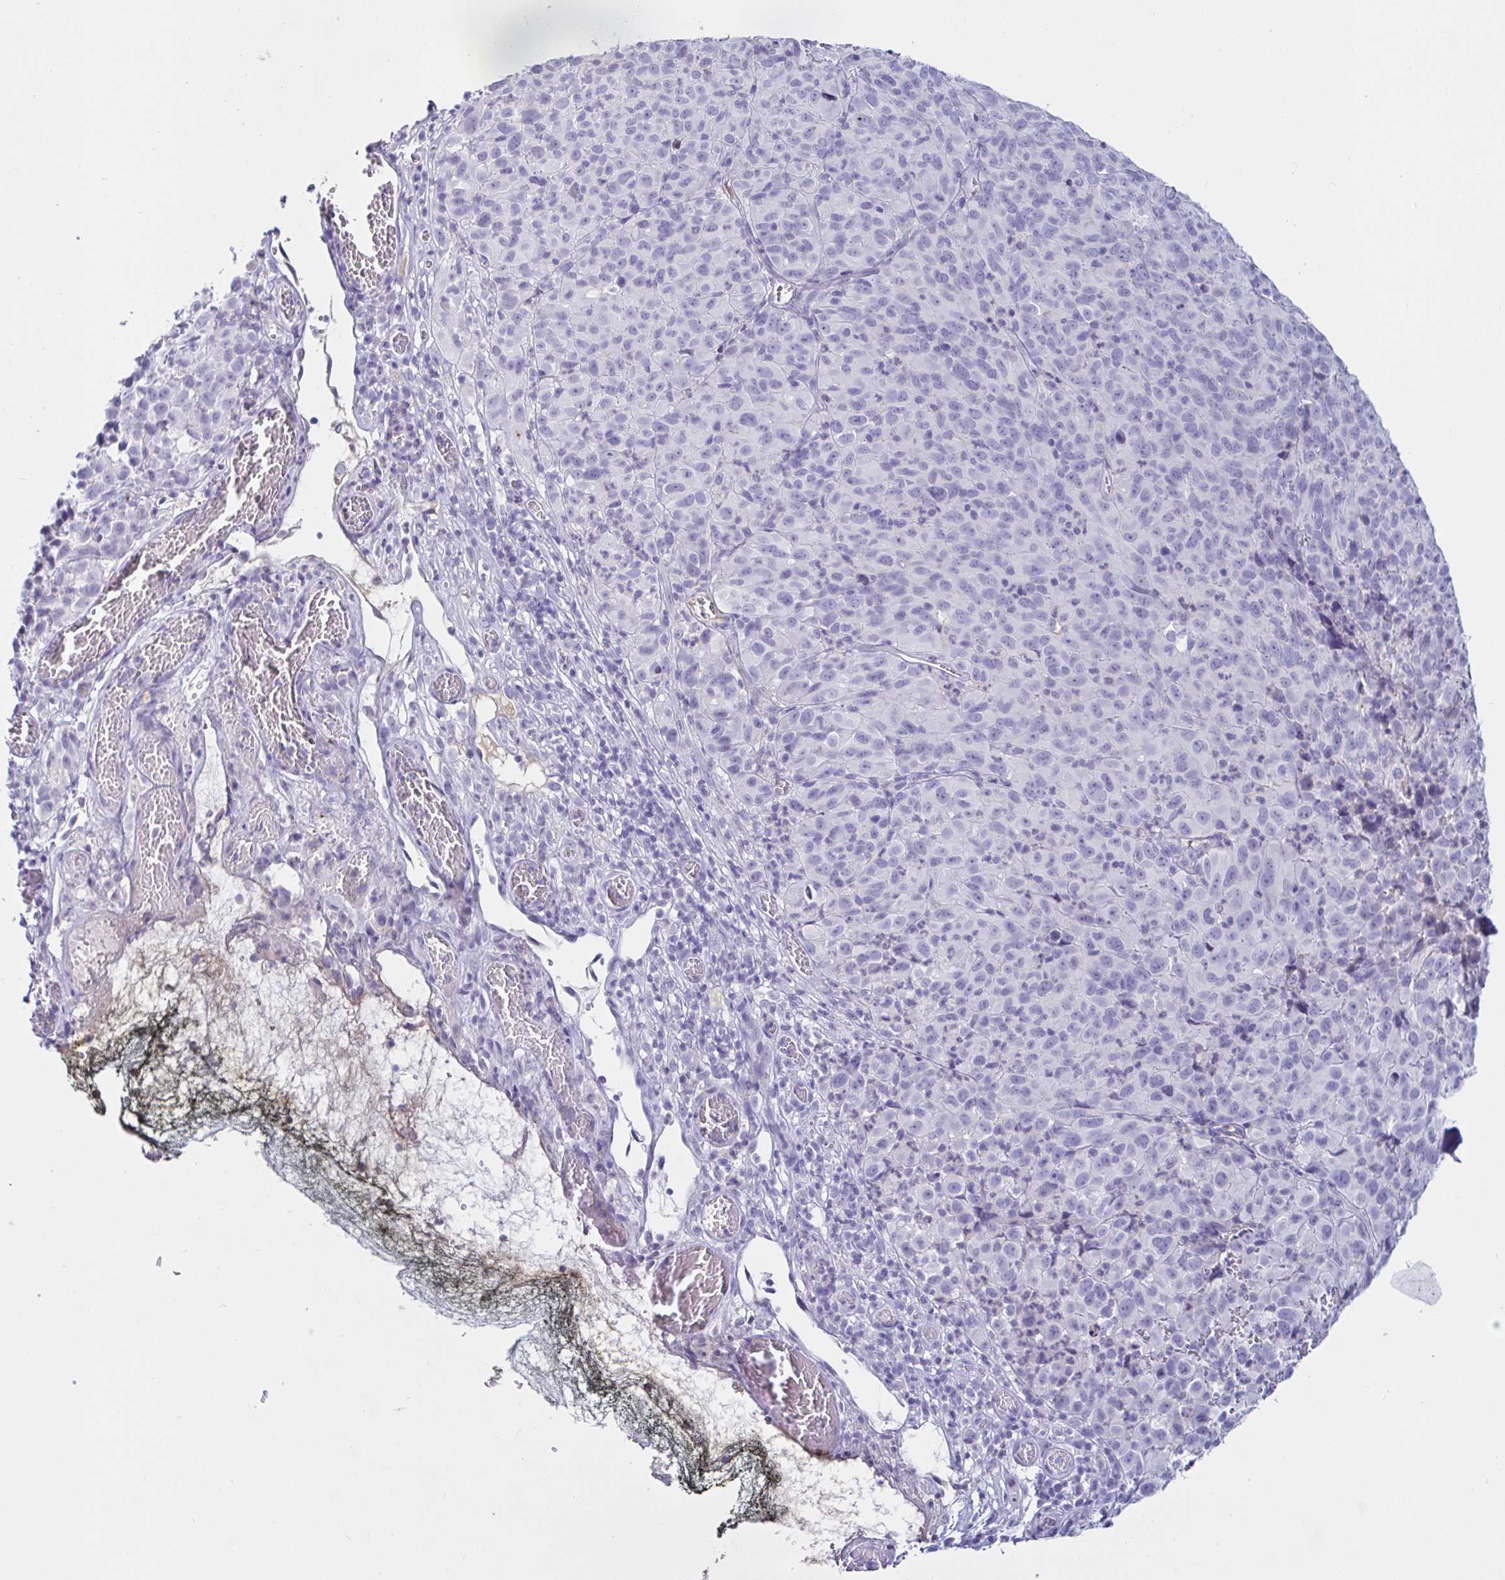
{"staining": {"intensity": "negative", "quantity": "none", "location": "none"}, "tissue": "melanoma", "cell_type": "Tumor cells", "image_type": "cancer", "snomed": [{"axis": "morphology", "description": "Malignant melanoma, NOS"}, {"axis": "topography", "description": "Skin"}], "caption": "Immunohistochemistry photomicrograph of human melanoma stained for a protein (brown), which displays no expression in tumor cells.", "gene": "SAA4", "patient": {"sex": "male", "age": 51}}